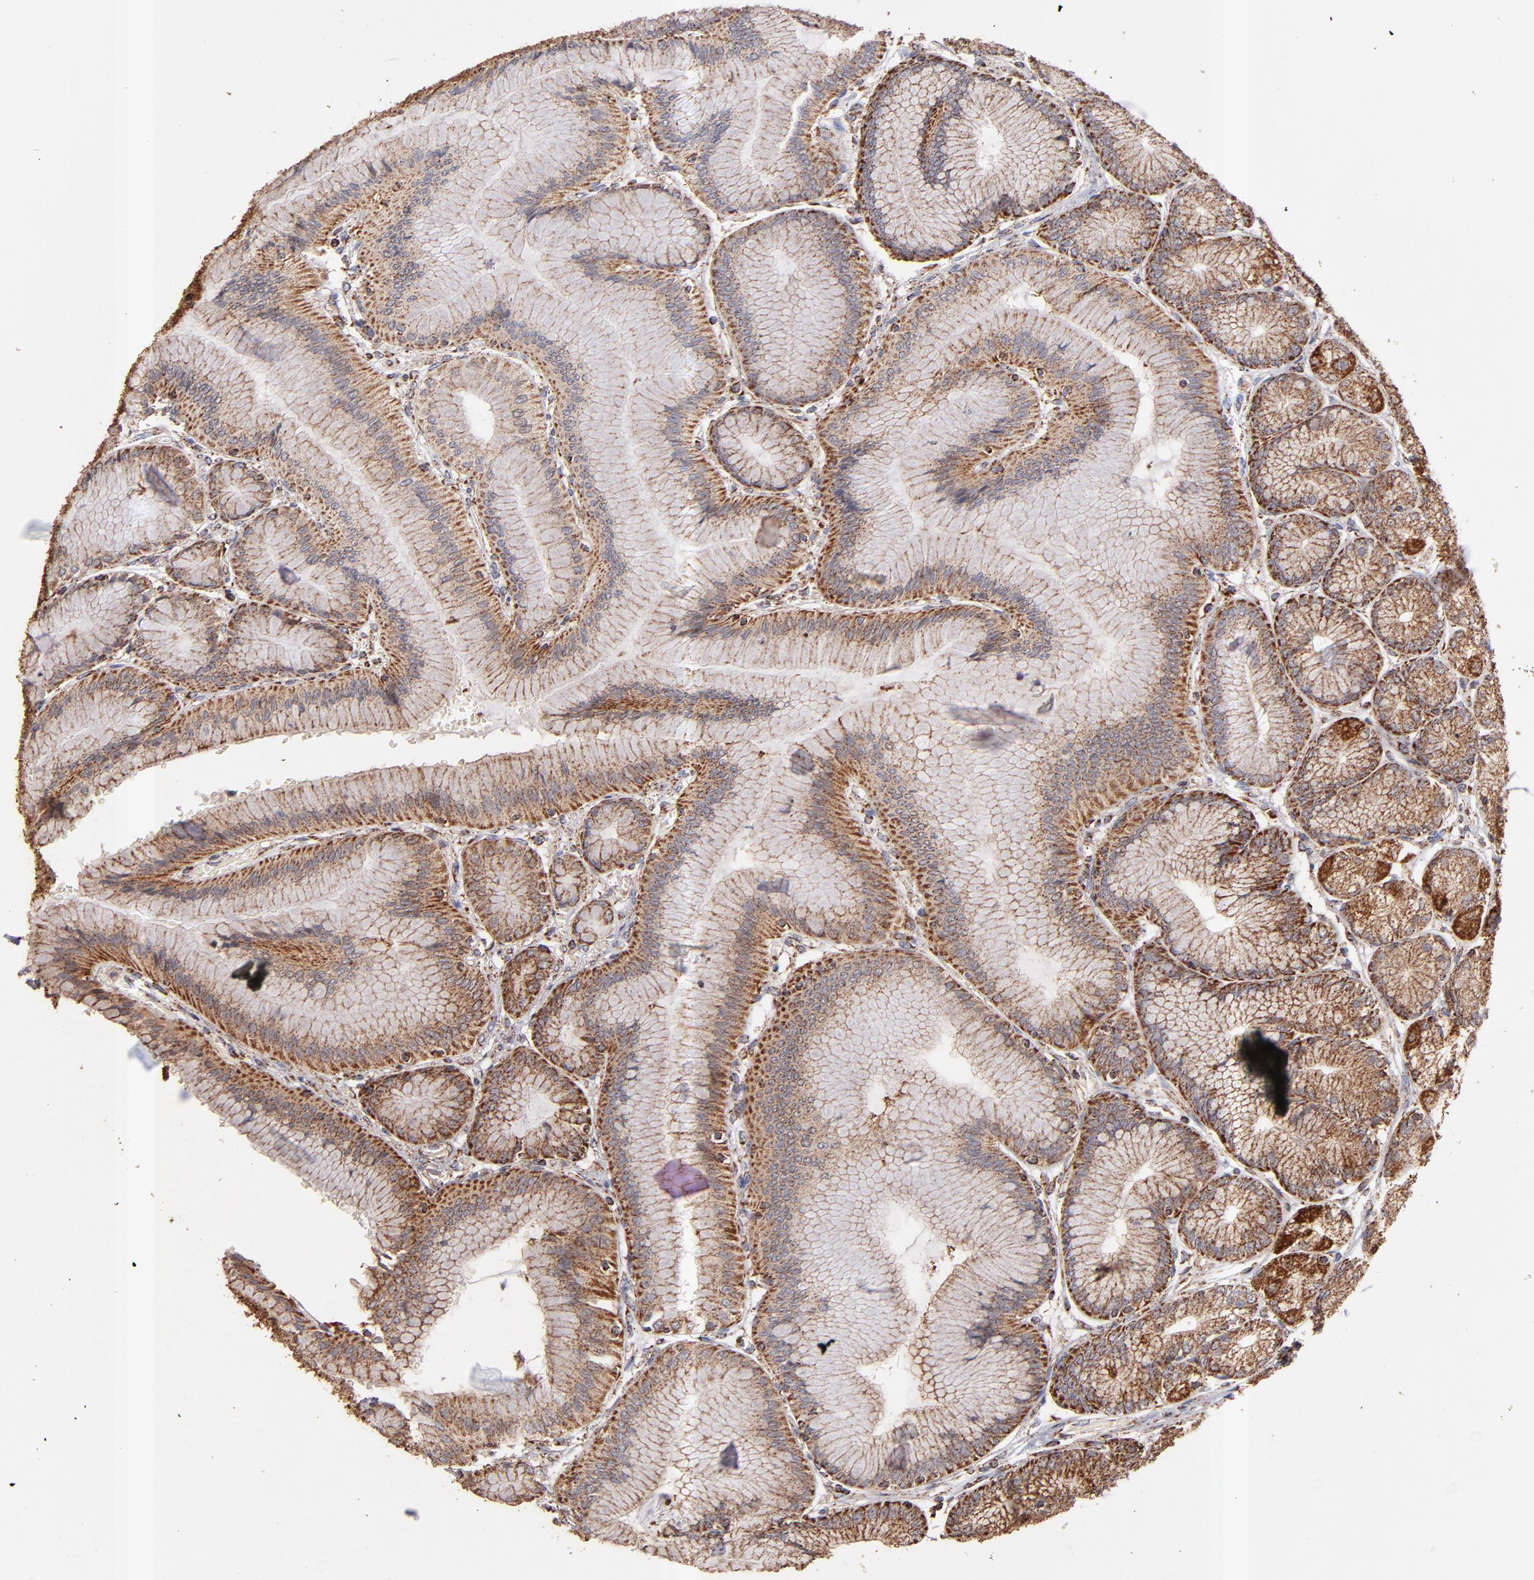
{"staining": {"intensity": "moderate", "quantity": ">75%", "location": "cytoplasmic/membranous"}, "tissue": "stomach", "cell_type": "Glandular cells", "image_type": "normal", "snomed": [{"axis": "morphology", "description": "Normal tissue, NOS"}, {"axis": "morphology", "description": "Adenocarcinoma, NOS"}, {"axis": "topography", "description": "Stomach"}, {"axis": "topography", "description": "Stomach, lower"}], "caption": "DAB (3,3'-diaminobenzidine) immunohistochemical staining of unremarkable human stomach shows moderate cytoplasmic/membranous protein expression in approximately >75% of glandular cells.", "gene": "DLST", "patient": {"sex": "female", "age": 65}}